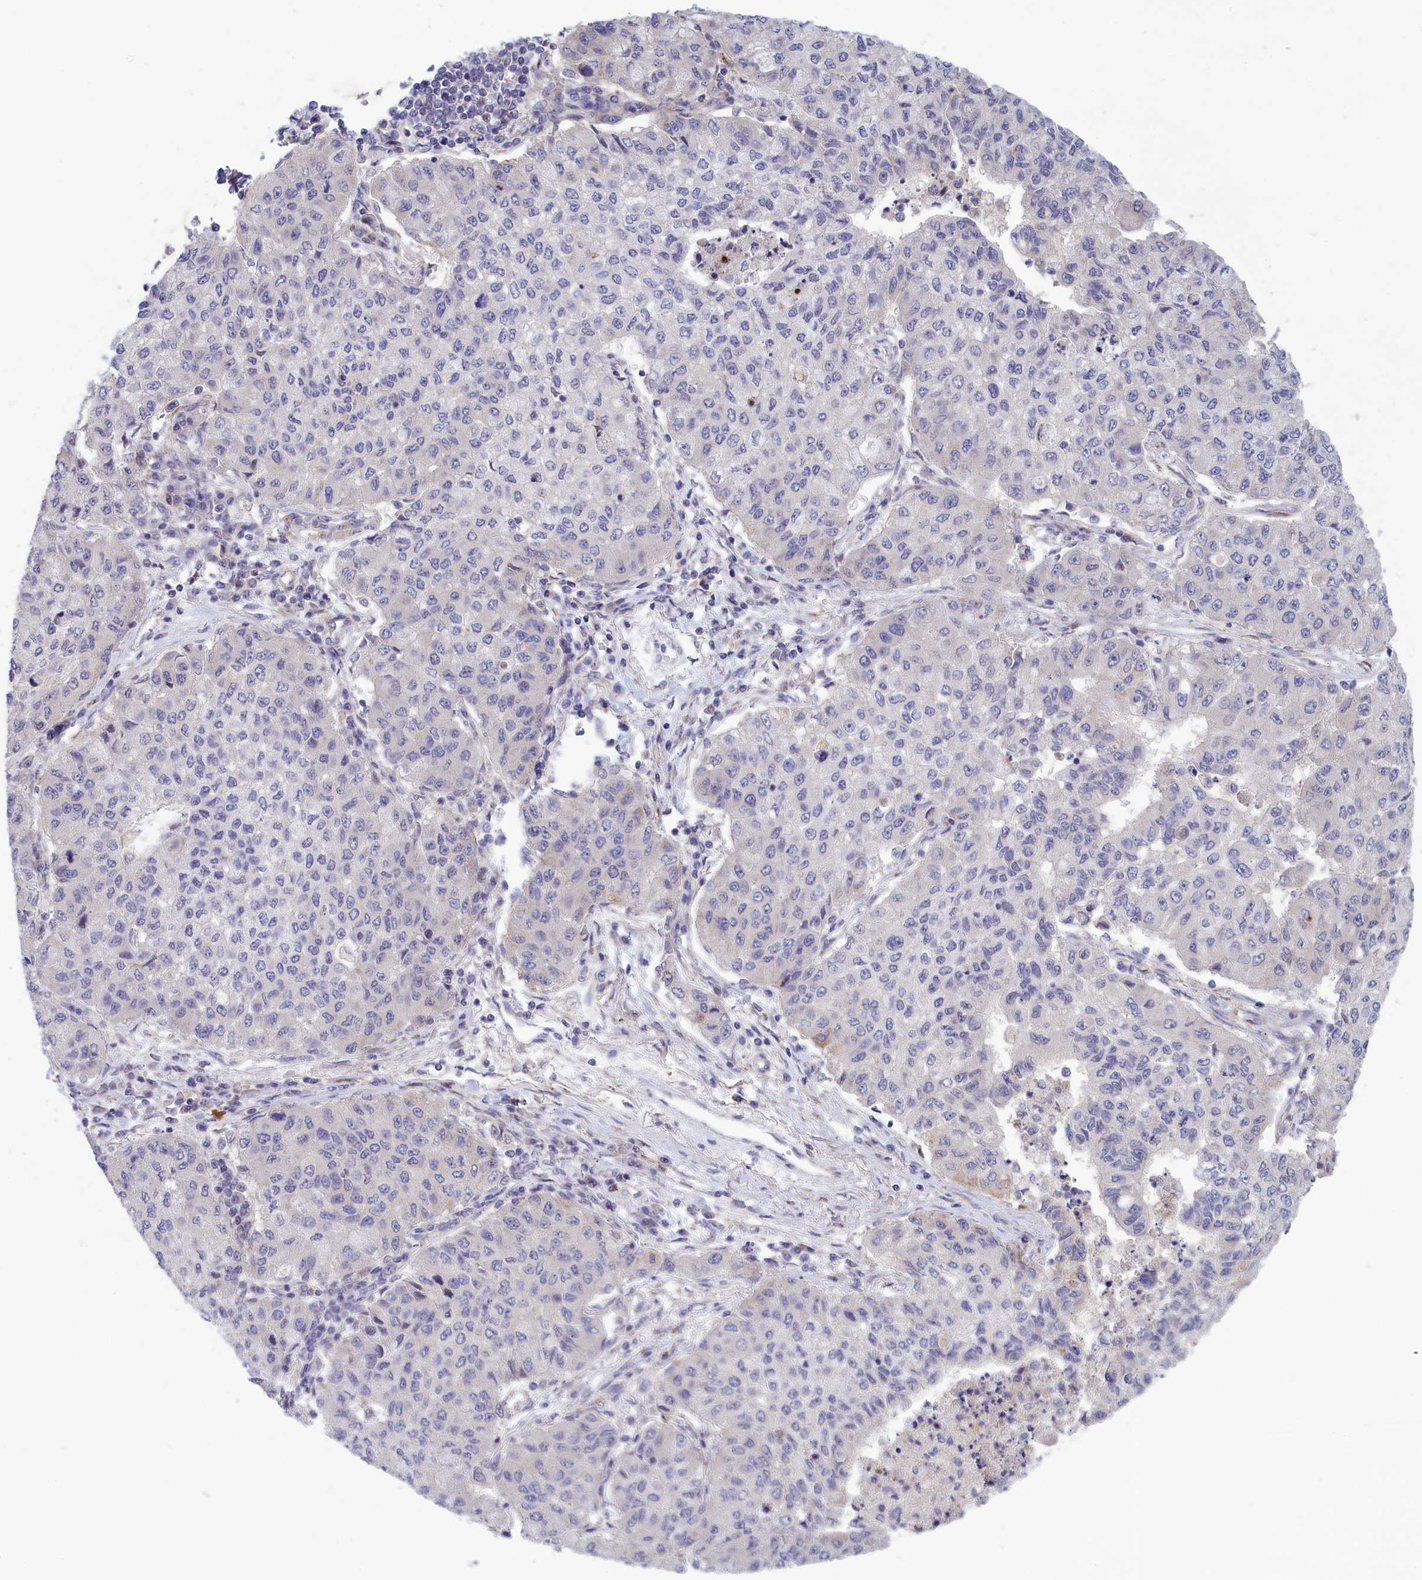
{"staining": {"intensity": "negative", "quantity": "none", "location": "none"}, "tissue": "lung cancer", "cell_type": "Tumor cells", "image_type": "cancer", "snomed": [{"axis": "morphology", "description": "Squamous cell carcinoma, NOS"}, {"axis": "topography", "description": "Lung"}], "caption": "Protein analysis of lung squamous cell carcinoma shows no significant staining in tumor cells.", "gene": "CORO2A", "patient": {"sex": "male", "age": 74}}